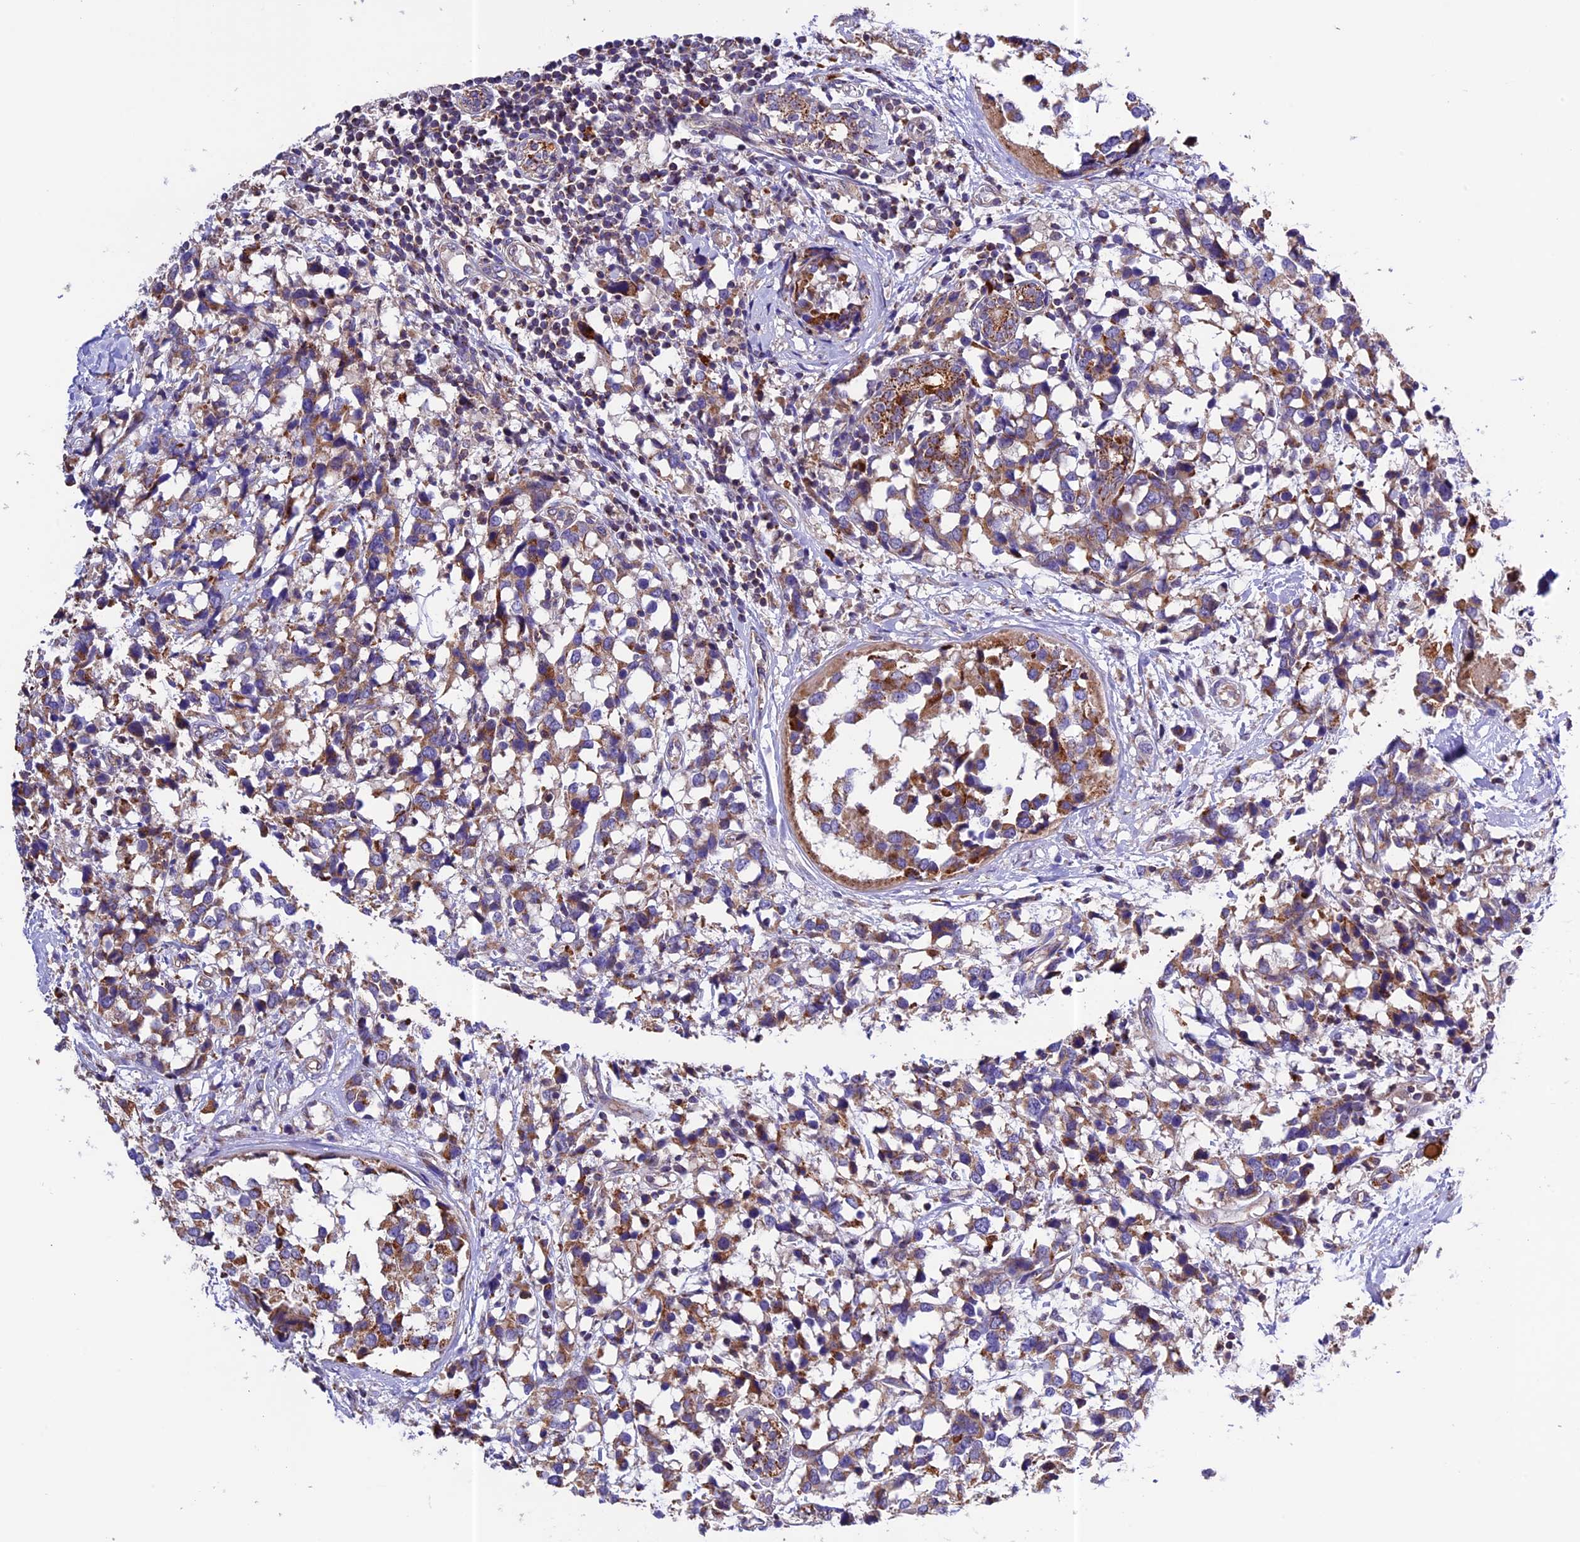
{"staining": {"intensity": "moderate", "quantity": ">75%", "location": "cytoplasmic/membranous"}, "tissue": "breast cancer", "cell_type": "Tumor cells", "image_type": "cancer", "snomed": [{"axis": "morphology", "description": "Lobular carcinoma"}, {"axis": "topography", "description": "Breast"}], "caption": "This image shows breast cancer (lobular carcinoma) stained with IHC to label a protein in brown. The cytoplasmic/membranous of tumor cells show moderate positivity for the protein. Nuclei are counter-stained blue.", "gene": "METTL22", "patient": {"sex": "female", "age": 59}}